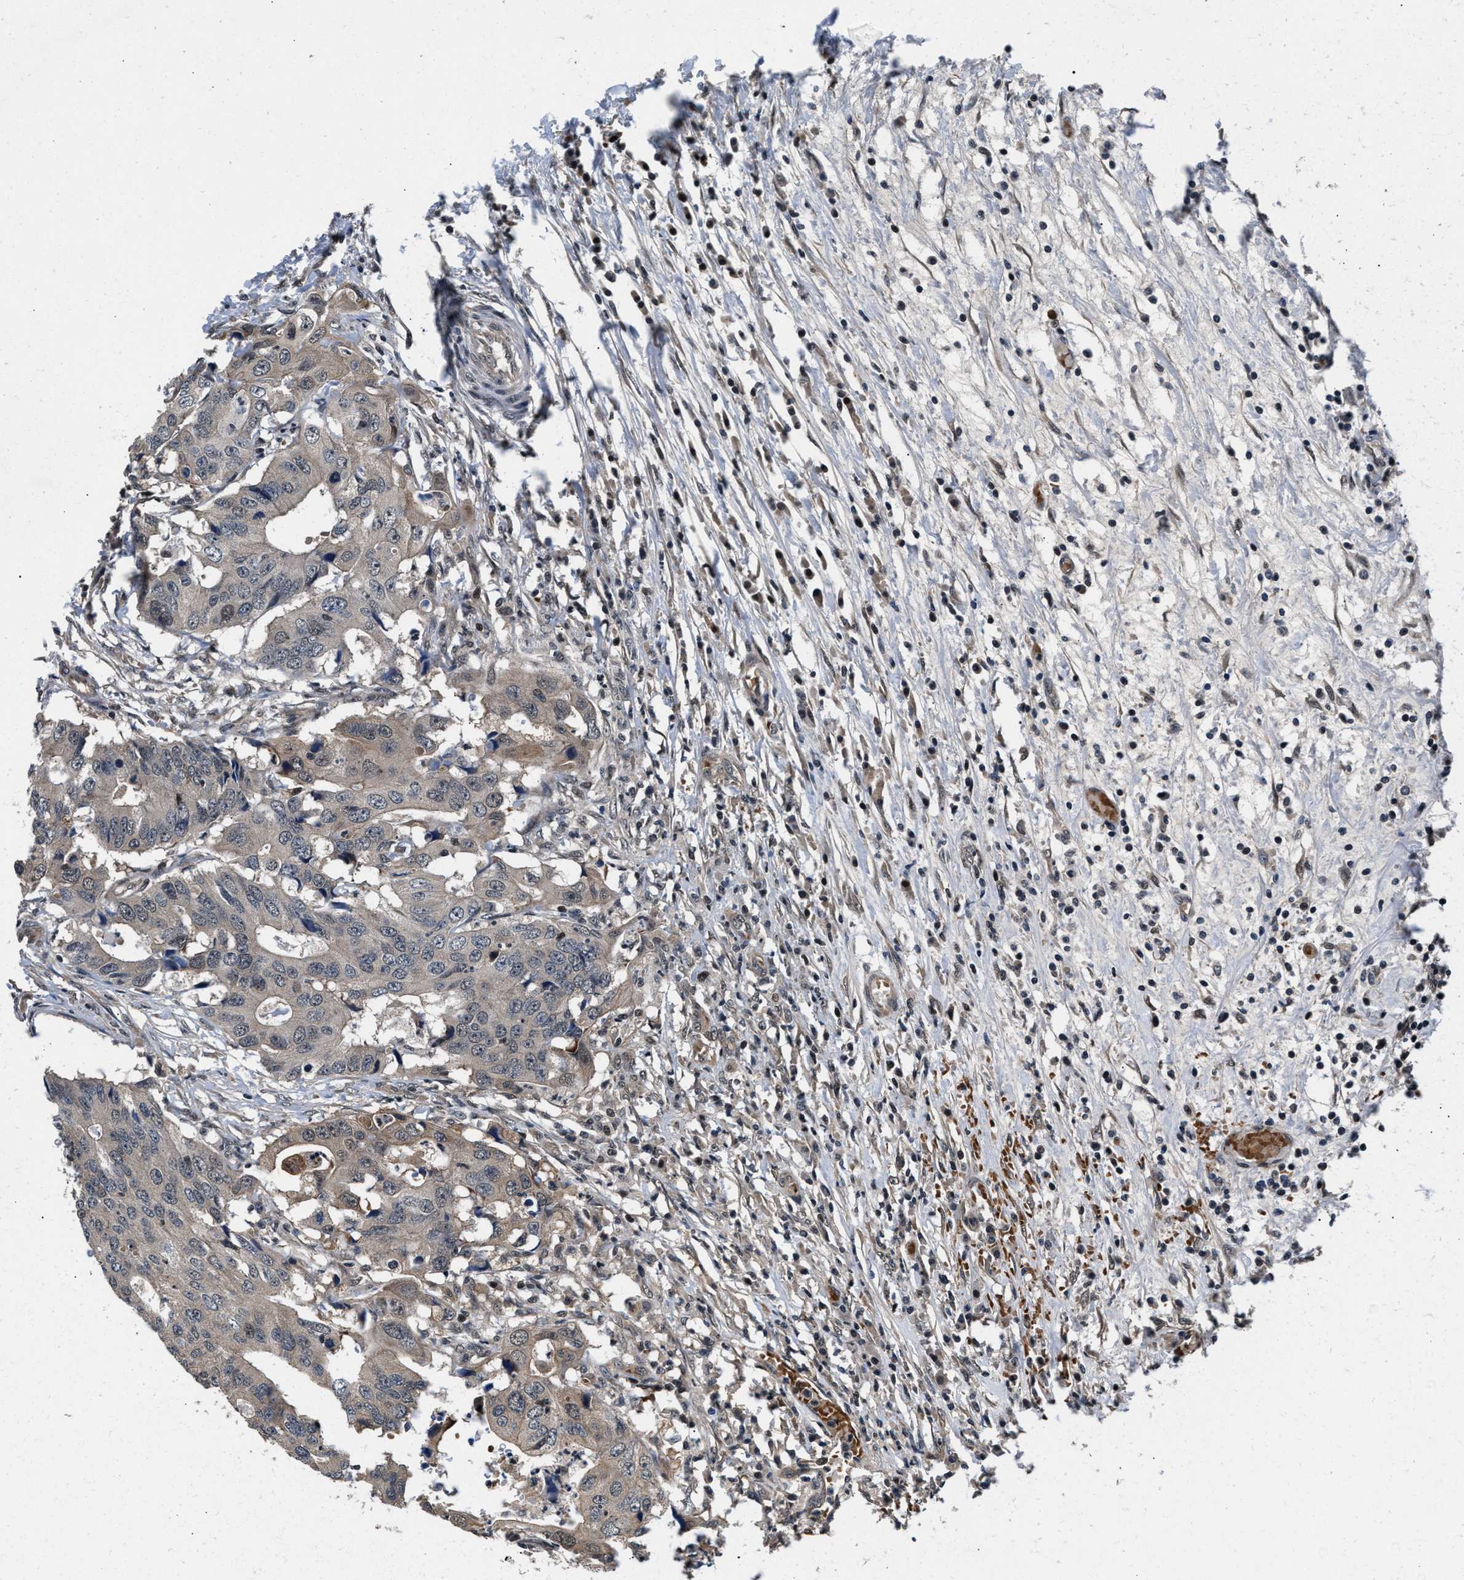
{"staining": {"intensity": "negative", "quantity": "none", "location": "none"}, "tissue": "colorectal cancer", "cell_type": "Tumor cells", "image_type": "cancer", "snomed": [{"axis": "morphology", "description": "Adenocarcinoma, NOS"}, {"axis": "topography", "description": "Colon"}], "caption": "The photomicrograph reveals no staining of tumor cells in colorectal cancer.", "gene": "RBM33", "patient": {"sex": "male", "age": 71}}